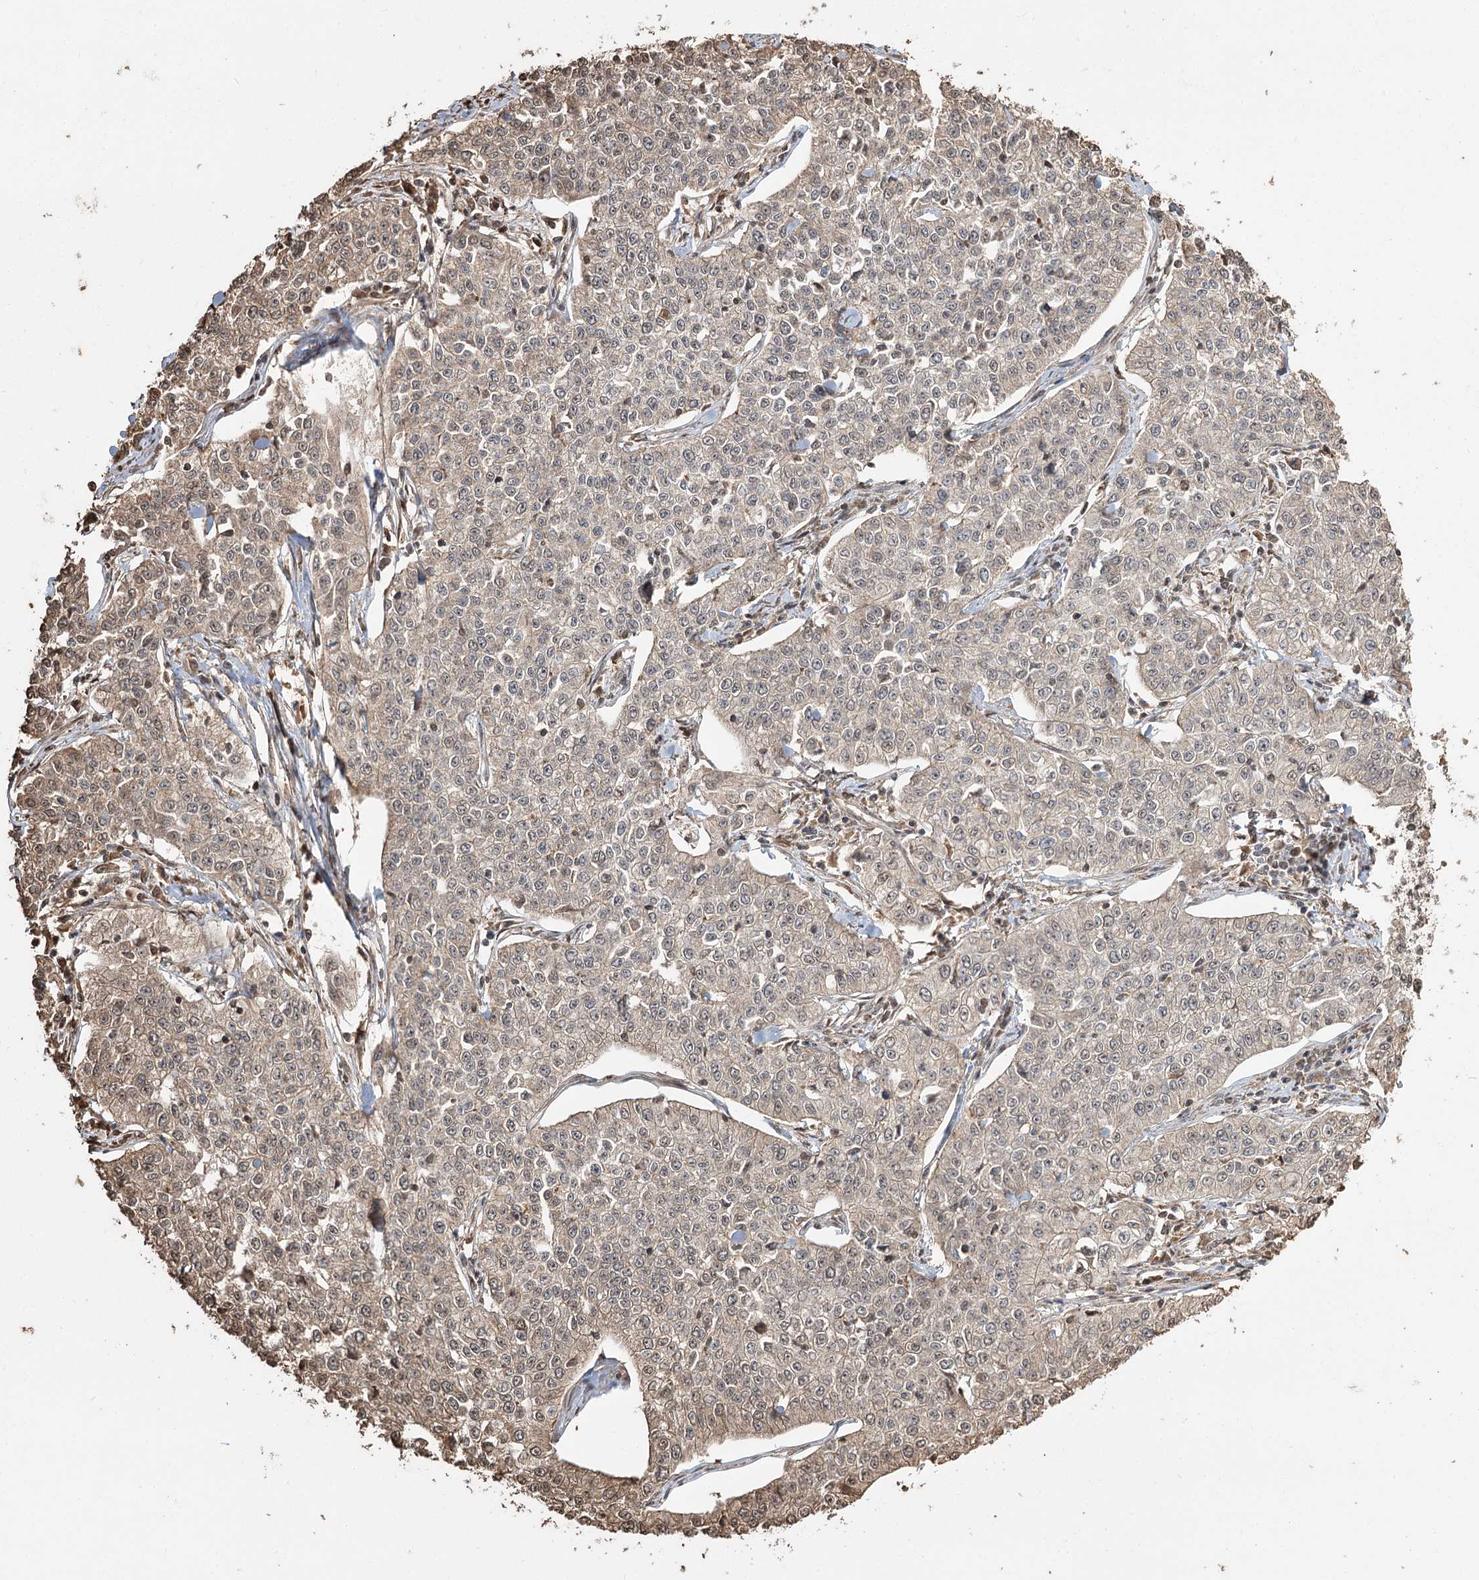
{"staining": {"intensity": "weak", "quantity": "<25%", "location": "cytoplasmic/membranous"}, "tissue": "cervical cancer", "cell_type": "Tumor cells", "image_type": "cancer", "snomed": [{"axis": "morphology", "description": "Squamous cell carcinoma, NOS"}, {"axis": "topography", "description": "Cervix"}], "caption": "The image exhibits no significant positivity in tumor cells of cervical cancer (squamous cell carcinoma).", "gene": "PLCH1", "patient": {"sex": "female", "age": 35}}